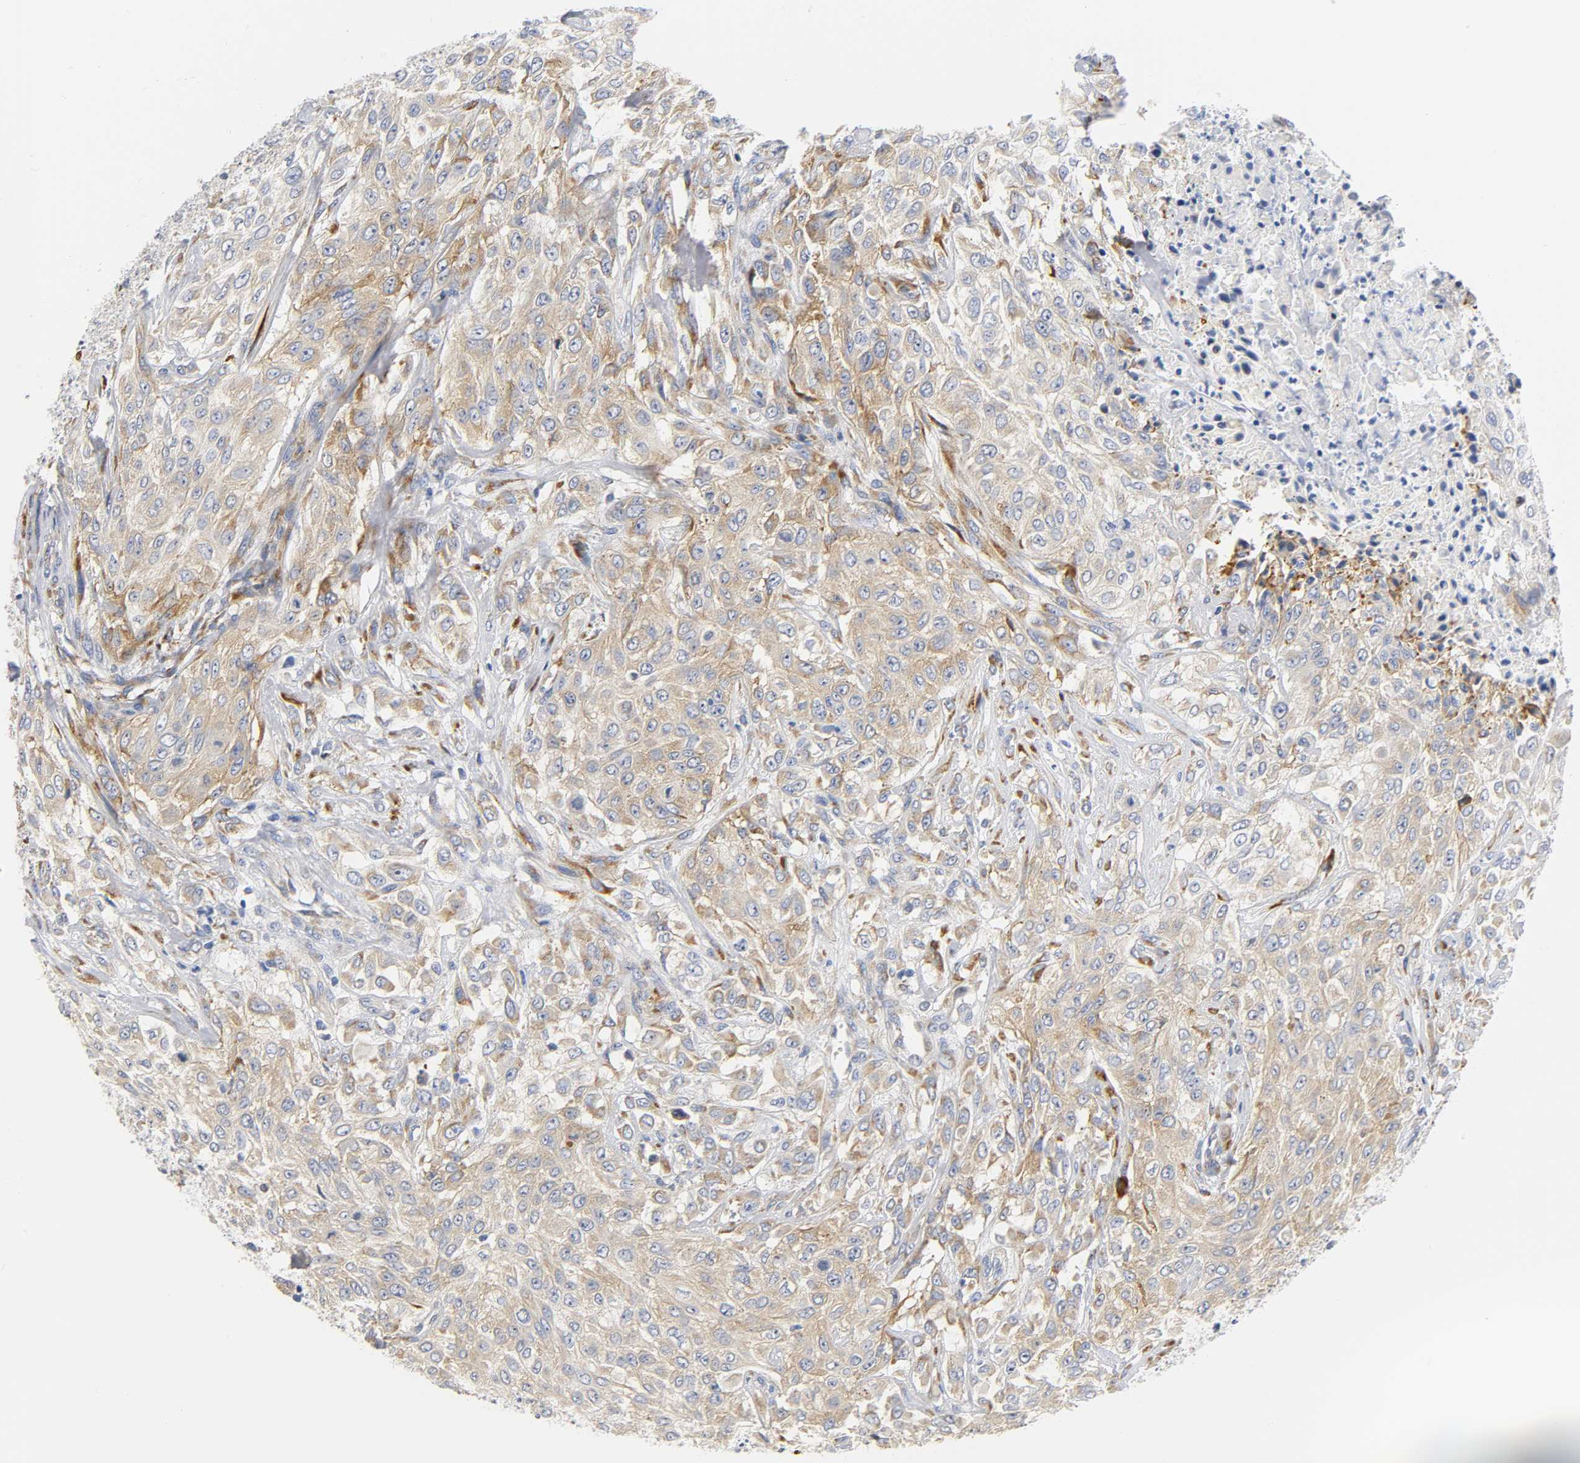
{"staining": {"intensity": "moderate", "quantity": "25%-75%", "location": "cytoplasmic/membranous"}, "tissue": "urothelial cancer", "cell_type": "Tumor cells", "image_type": "cancer", "snomed": [{"axis": "morphology", "description": "Urothelial carcinoma, High grade"}, {"axis": "topography", "description": "Urinary bladder"}], "caption": "There is medium levels of moderate cytoplasmic/membranous staining in tumor cells of urothelial cancer, as demonstrated by immunohistochemical staining (brown color).", "gene": "REL", "patient": {"sex": "male", "age": 57}}